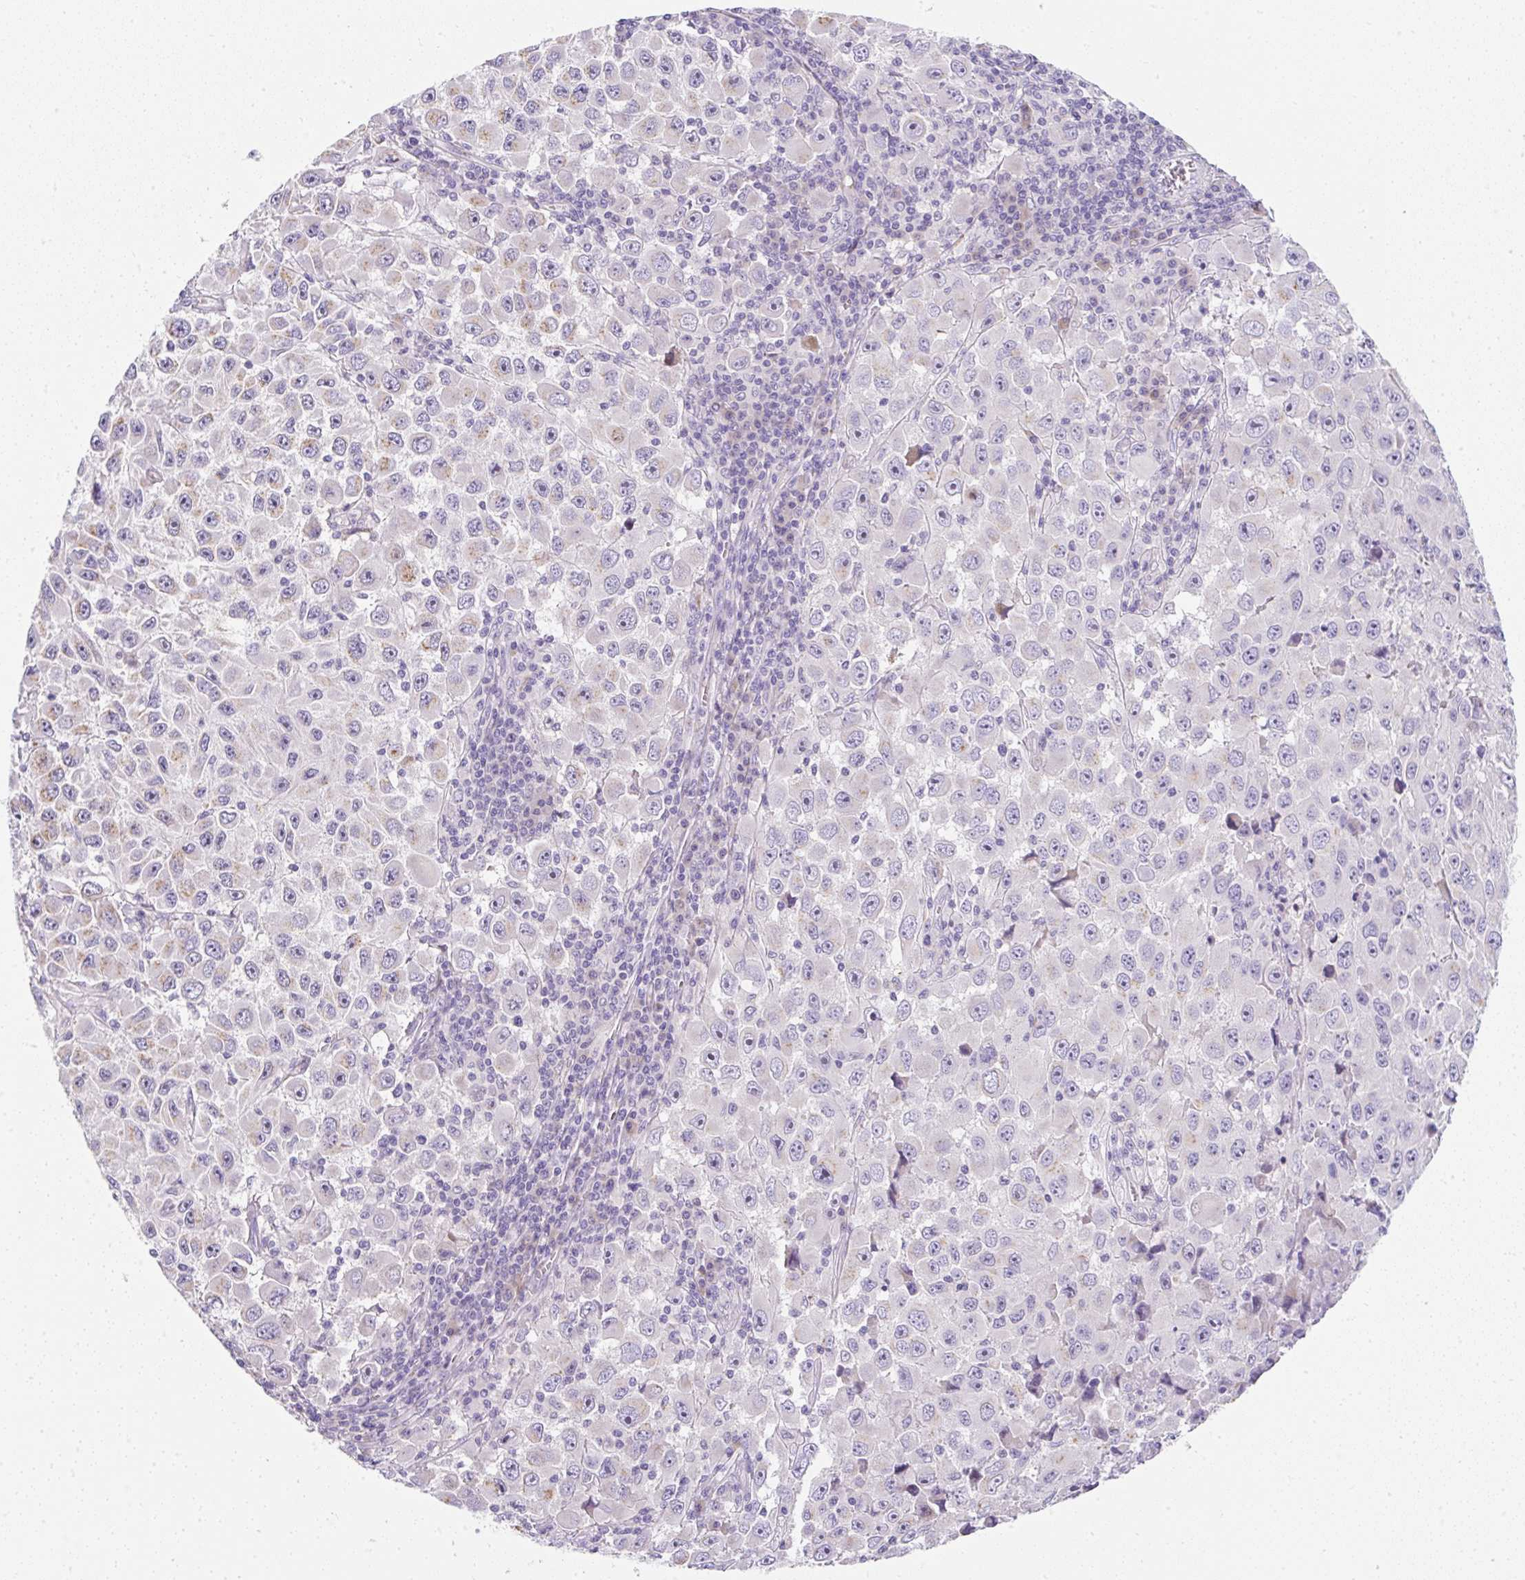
{"staining": {"intensity": "moderate", "quantity": "<25%", "location": "cytoplasmic/membranous"}, "tissue": "melanoma", "cell_type": "Tumor cells", "image_type": "cancer", "snomed": [{"axis": "morphology", "description": "Malignant melanoma, Metastatic site"}, {"axis": "topography", "description": "Lymph node"}], "caption": "Immunohistochemistry (IHC) of malignant melanoma (metastatic site) shows low levels of moderate cytoplasmic/membranous expression in about <25% of tumor cells. The protein of interest is stained brown, and the nuclei are stained in blue (DAB (3,3'-diaminobenzidine) IHC with brightfield microscopy, high magnification).", "gene": "DTX4", "patient": {"sex": "female", "age": 67}}